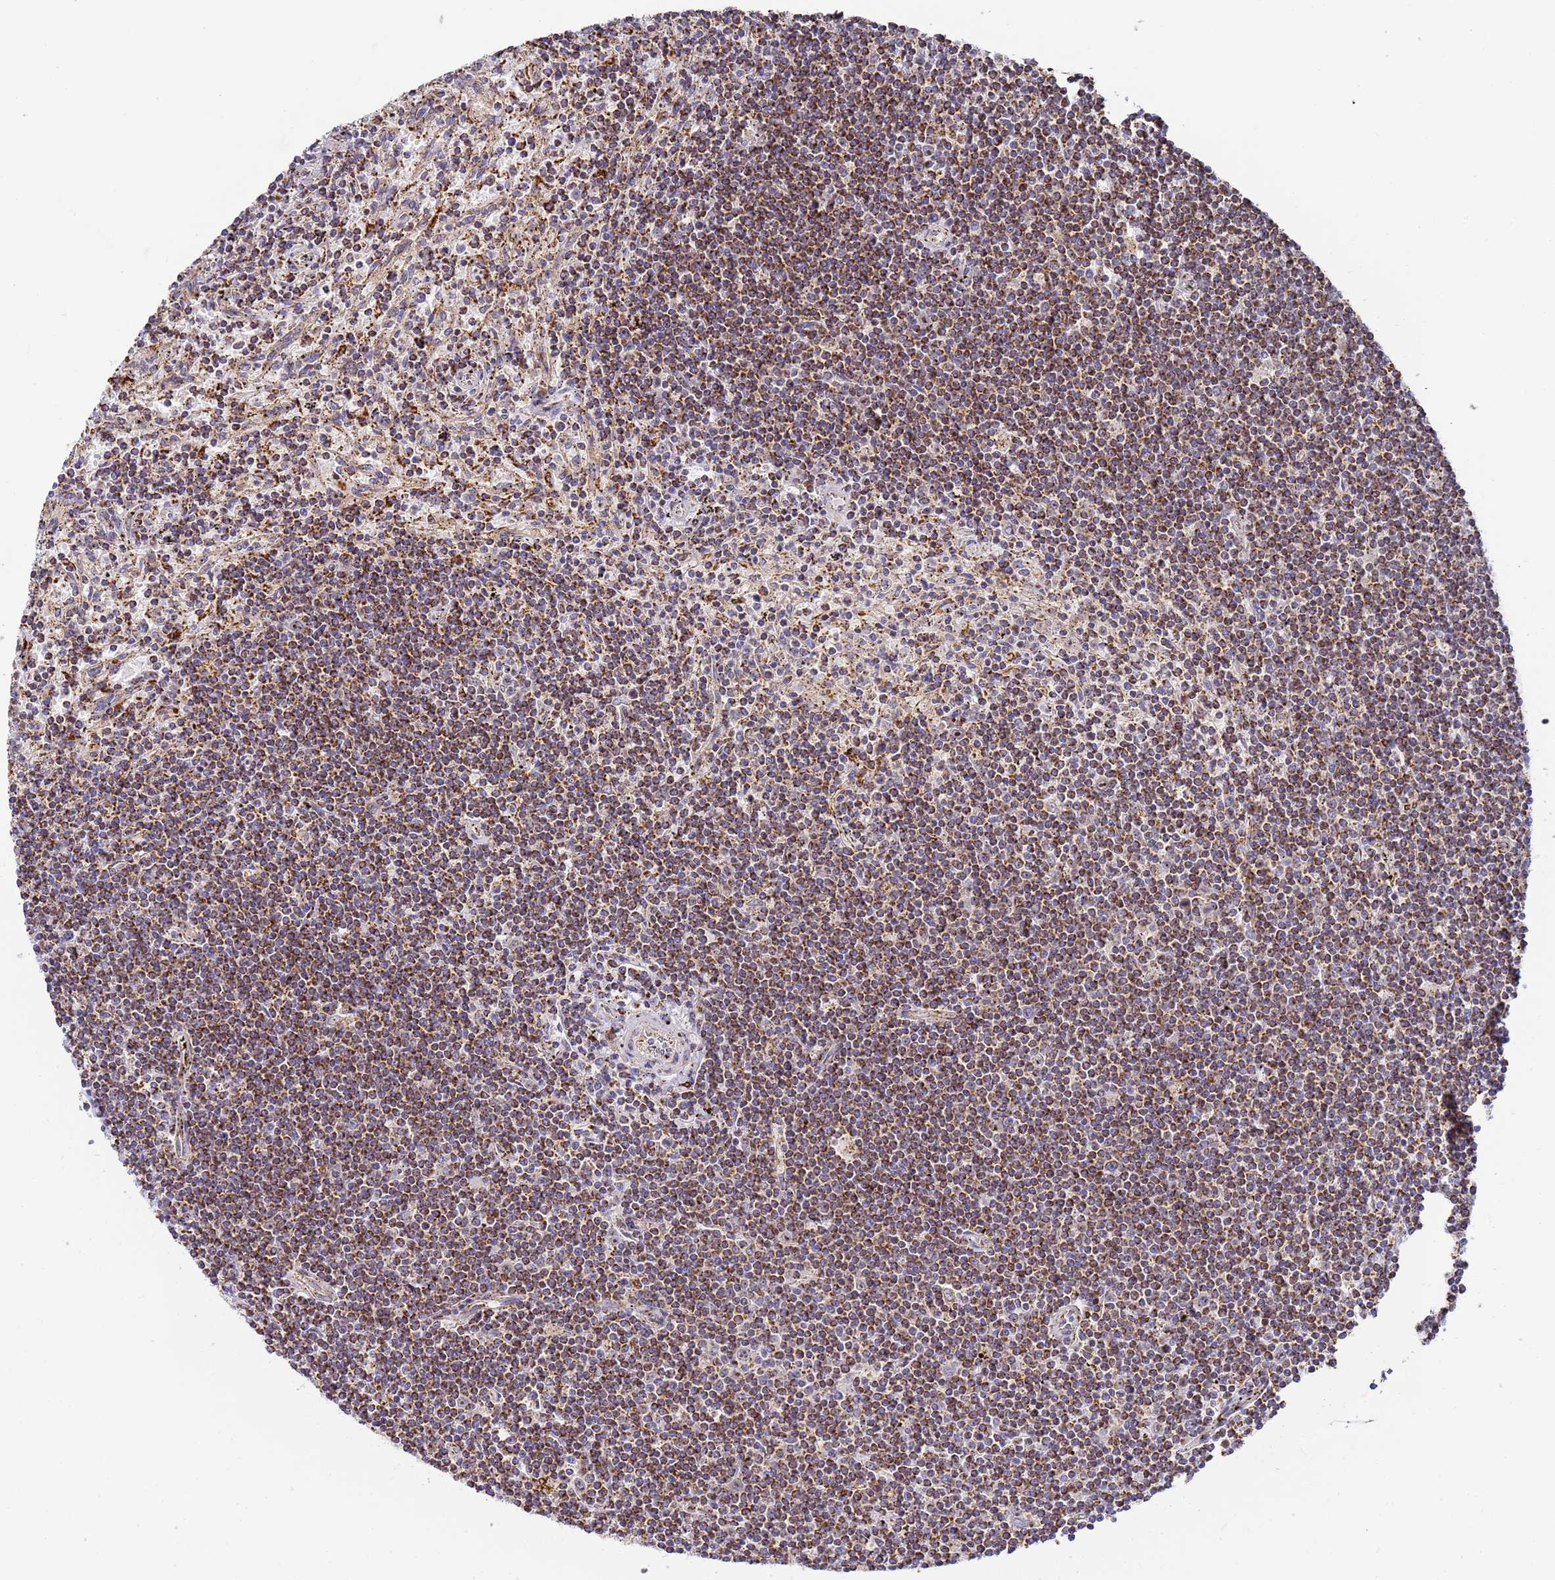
{"staining": {"intensity": "moderate", "quantity": ">75%", "location": "cytoplasmic/membranous"}, "tissue": "lymphoma", "cell_type": "Tumor cells", "image_type": "cancer", "snomed": [{"axis": "morphology", "description": "Malignant lymphoma, non-Hodgkin's type, Low grade"}, {"axis": "topography", "description": "Spleen"}], "caption": "High-power microscopy captured an IHC histopathology image of low-grade malignant lymphoma, non-Hodgkin's type, revealing moderate cytoplasmic/membranous staining in about >75% of tumor cells.", "gene": "FRG2C", "patient": {"sex": "male", "age": 76}}